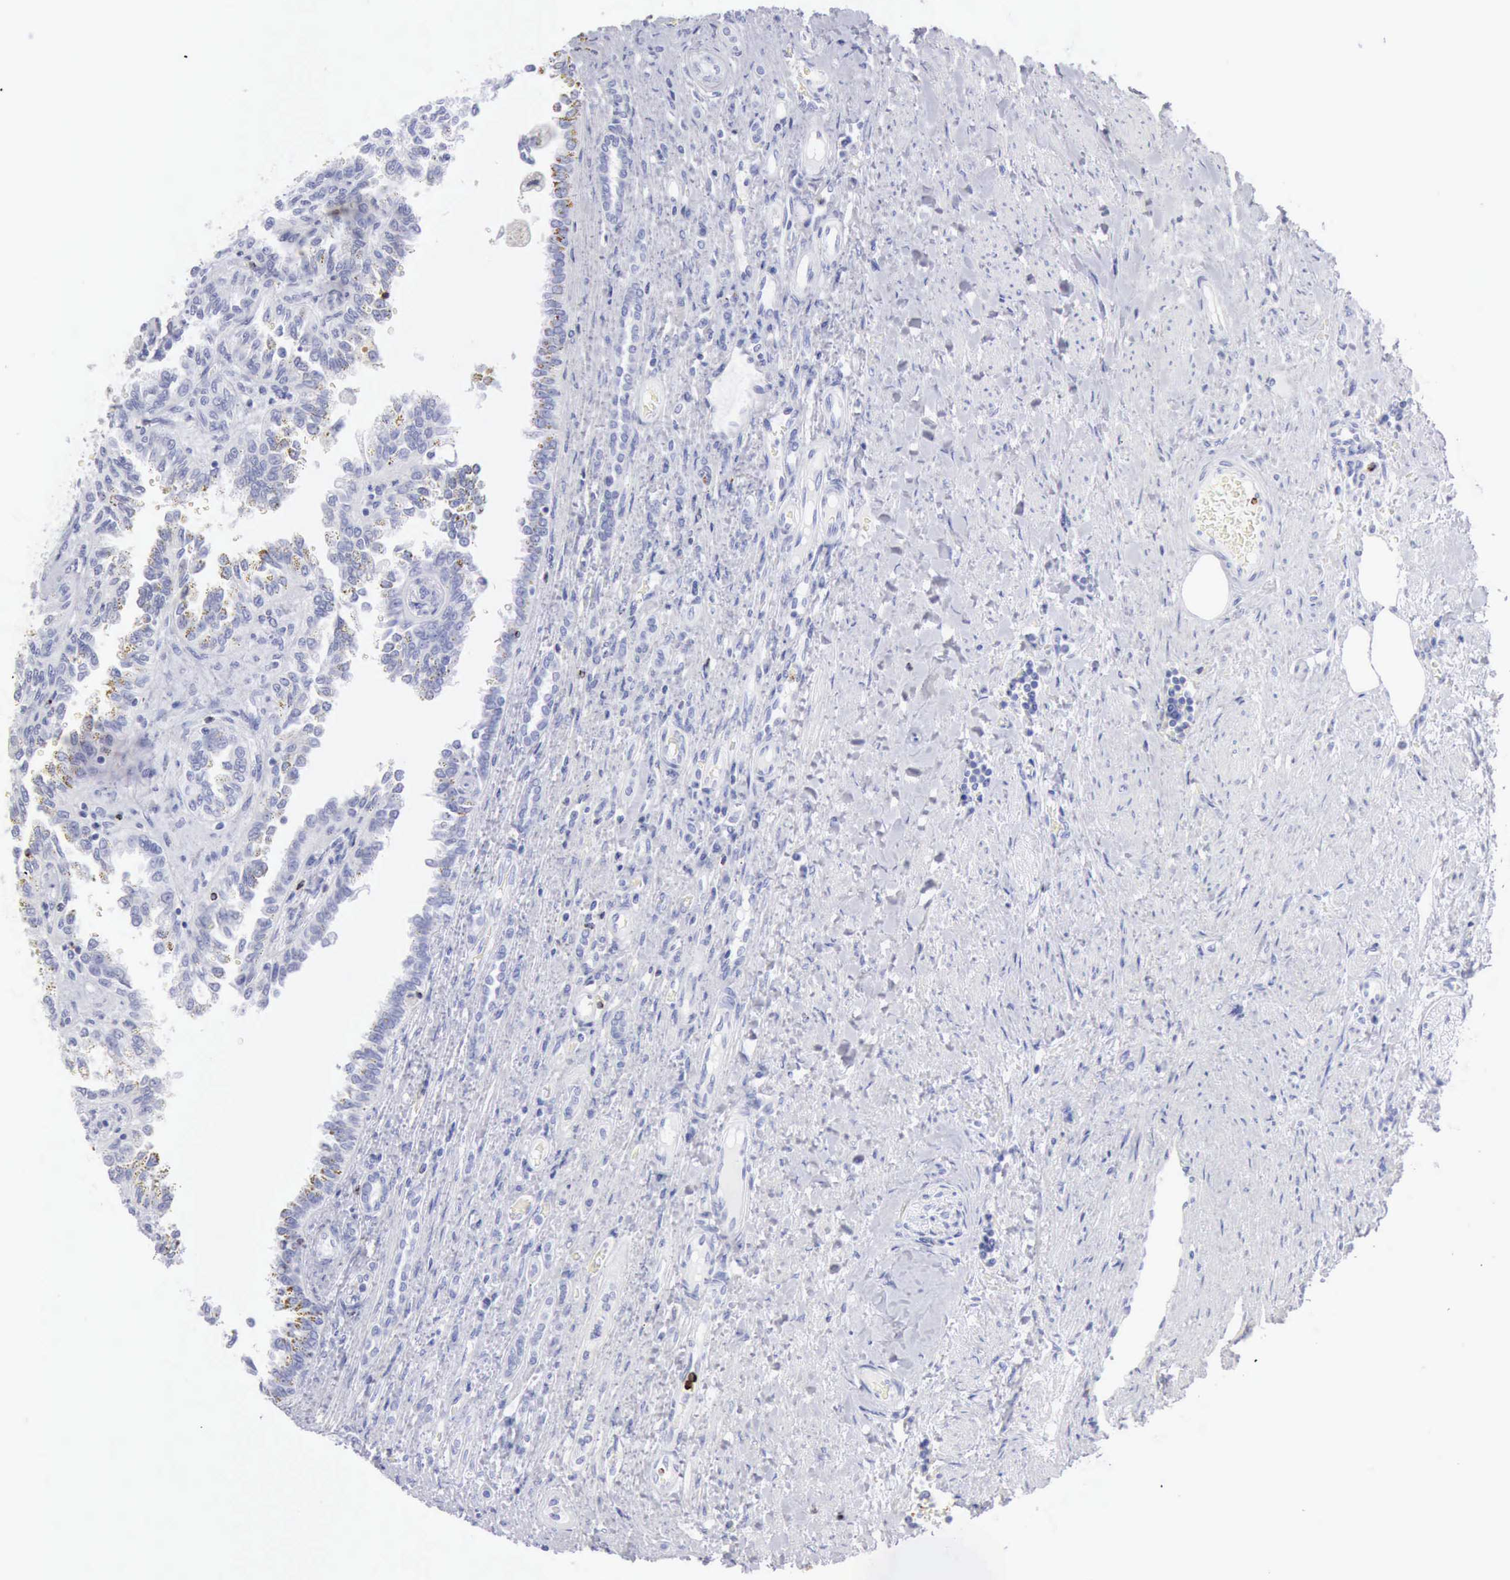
{"staining": {"intensity": "negative", "quantity": "none", "location": "none"}, "tissue": "renal cancer", "cell_type": "Tumor cells", "image_type": "cancer", "snomed": [{"axis": "morphology", "description": "Inflammation, NOS"}, {"axis": "morphology", "description": "Adenocarcinoma, NOS"}, {"axis": "topography", "description": "Kidney"}], "caption": "The image displays no significant positivity in tumor cells of renal cancer (adenocarcinoma).", "gene": "GZMB", "patient": {"sex": "male", "age": 68}}